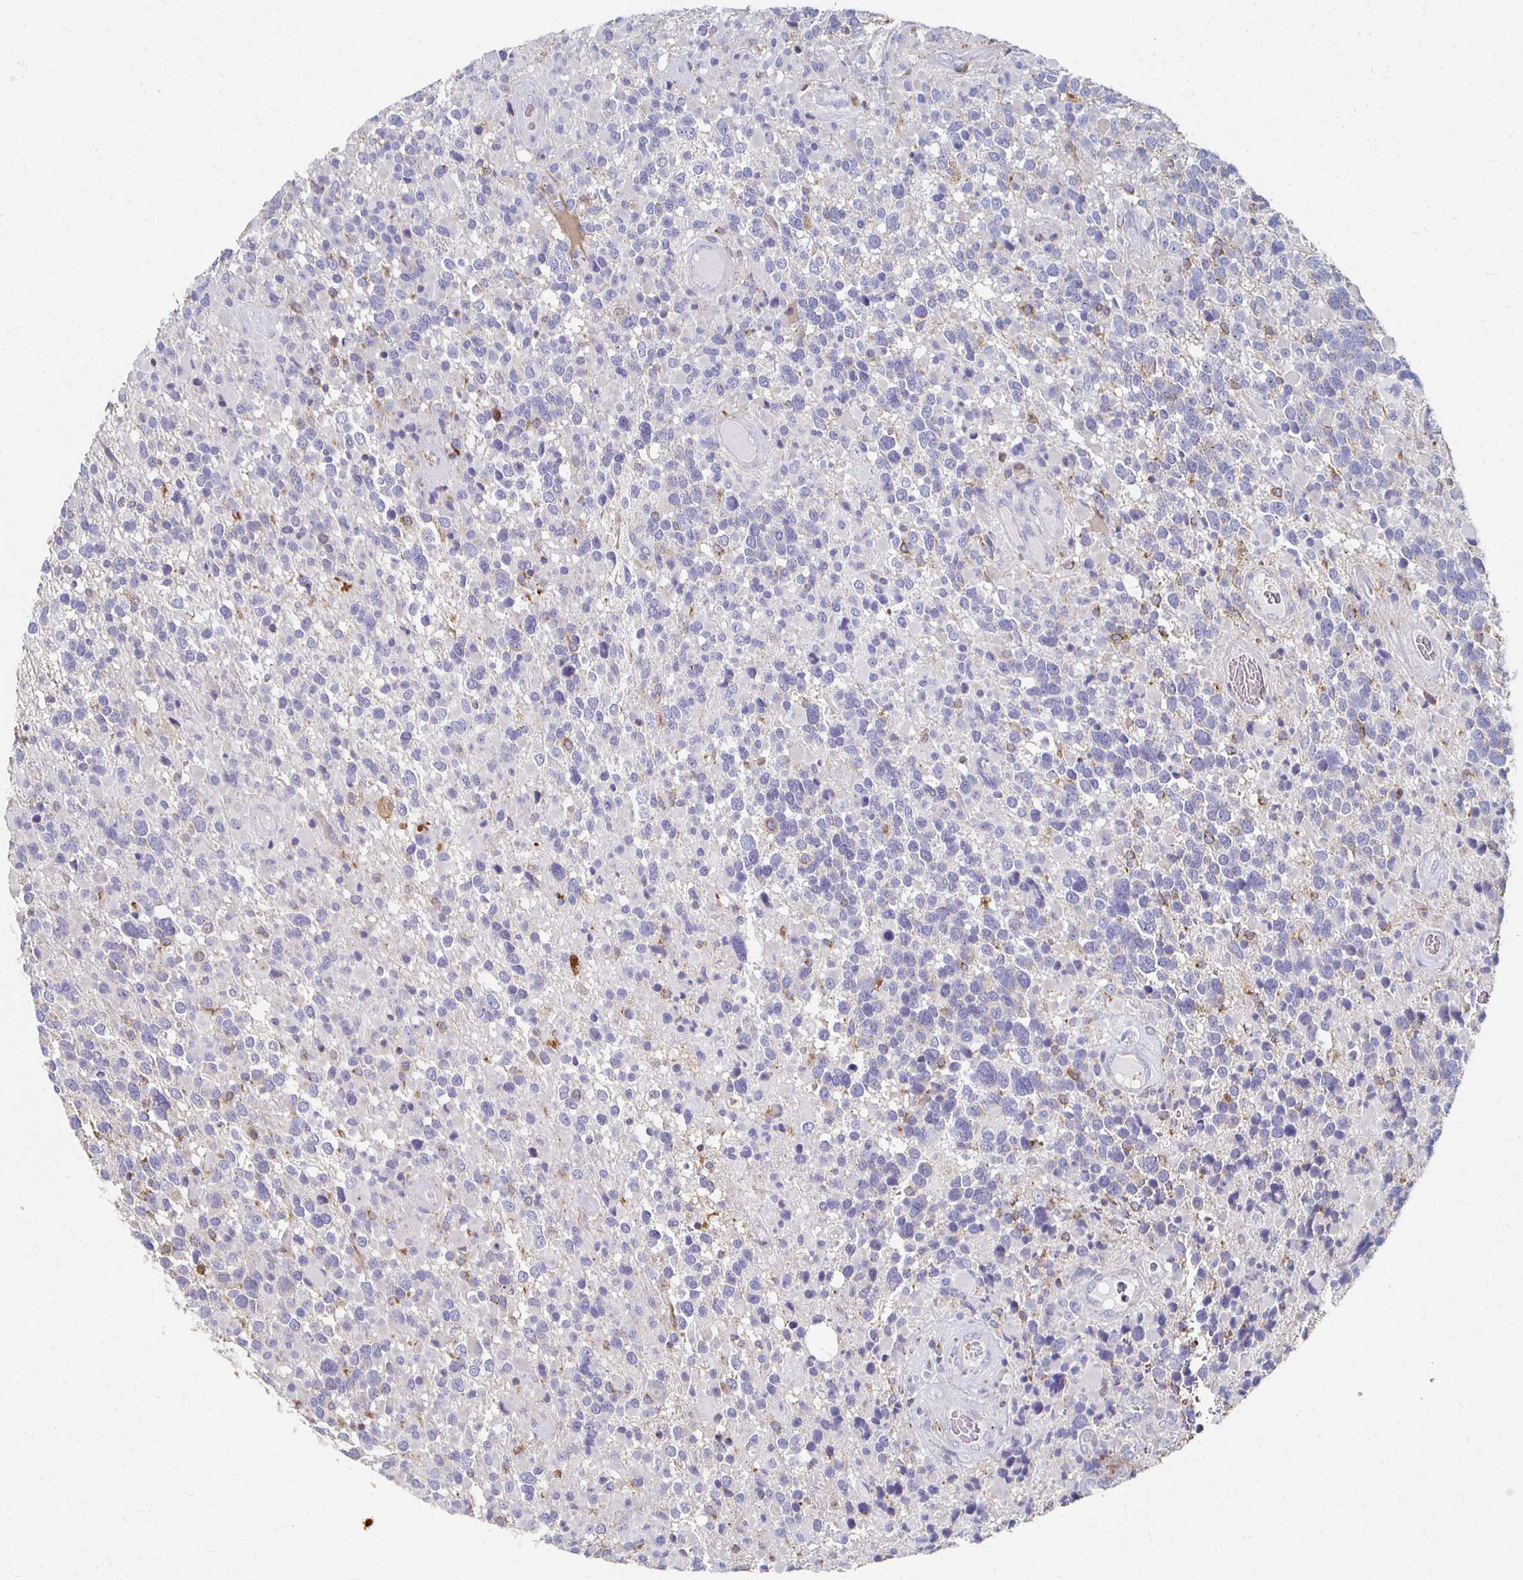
{"staining": {"intensity": "negative", "quantity": "none", "location": "none"}, "tissue": "glioma", "cell_type": "Tumor cells", "image_type": "cancer", "snomed": [{"axis": "morphology", "description": "Glioma, malignant, High grade"}, {"axis": "topography", "description": "Brain"}], "caption": "This is an immunohistochemistry micrograph of human glioma. There is no expression in tumor cells.", "gene": "CX3CR1", "patient": {"sex": "female", "age": 40}}